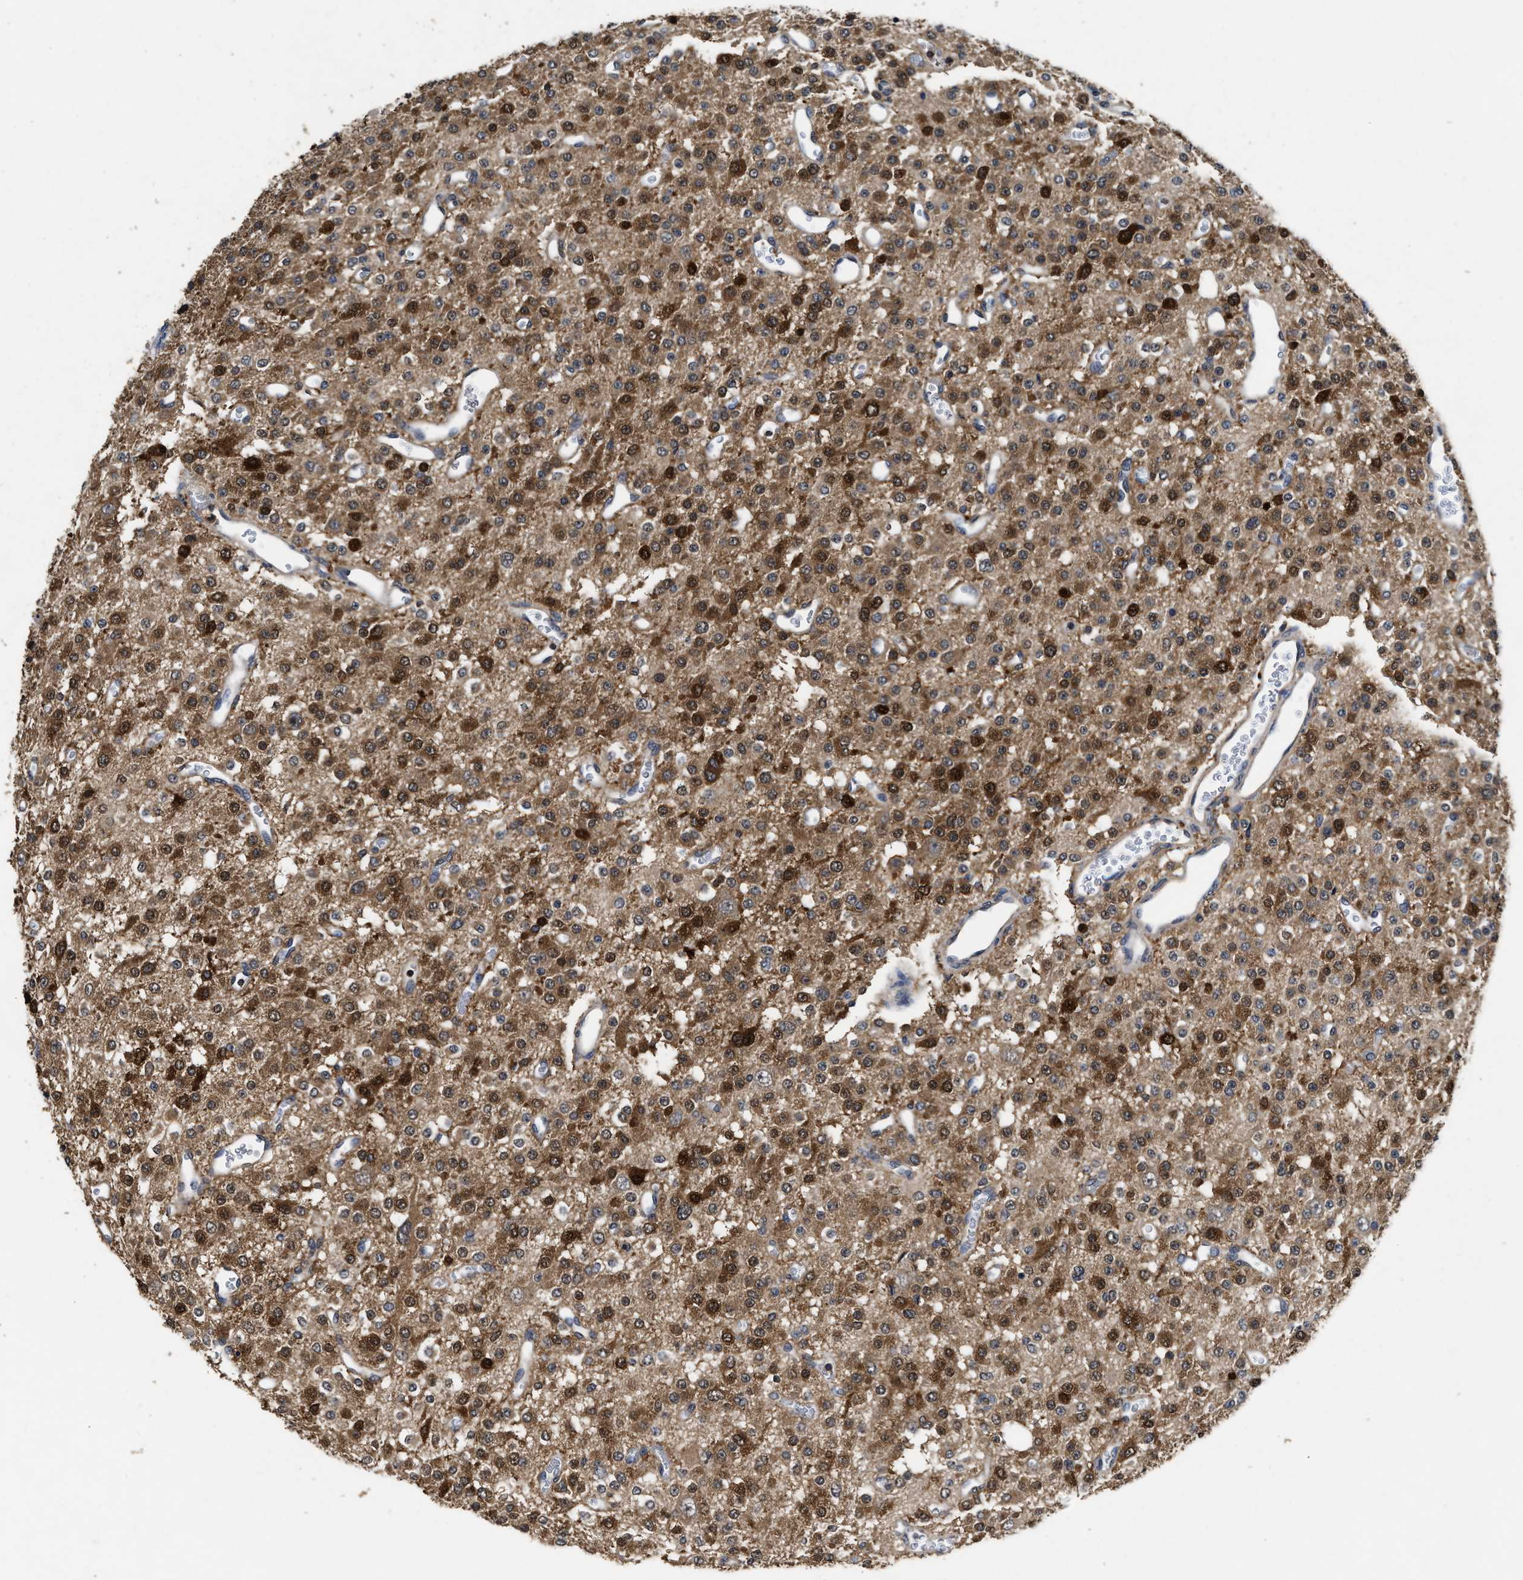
{"staining": {"intensity": "strong", "quantity": "25%-75%", "location": "cytoplasmic/membranous,nuclear"}, "tissue": "glioma", "cell_type": "Tumor cells", "image_type": "cancer", "snomed": [{"axis": "morphology", "description": "Glioma, malignant, Low grade"}, {"axis": "topography", "description": "Brain"}], "caption": "Protein expression analysis of human malignant low-grade glioma reveals strong cytoplasmic/membranous and nuclear expression in about 25%-75% of tumor cells.", "gene": "ACAT2", "patient": {"sex": "male", "age": 38}}